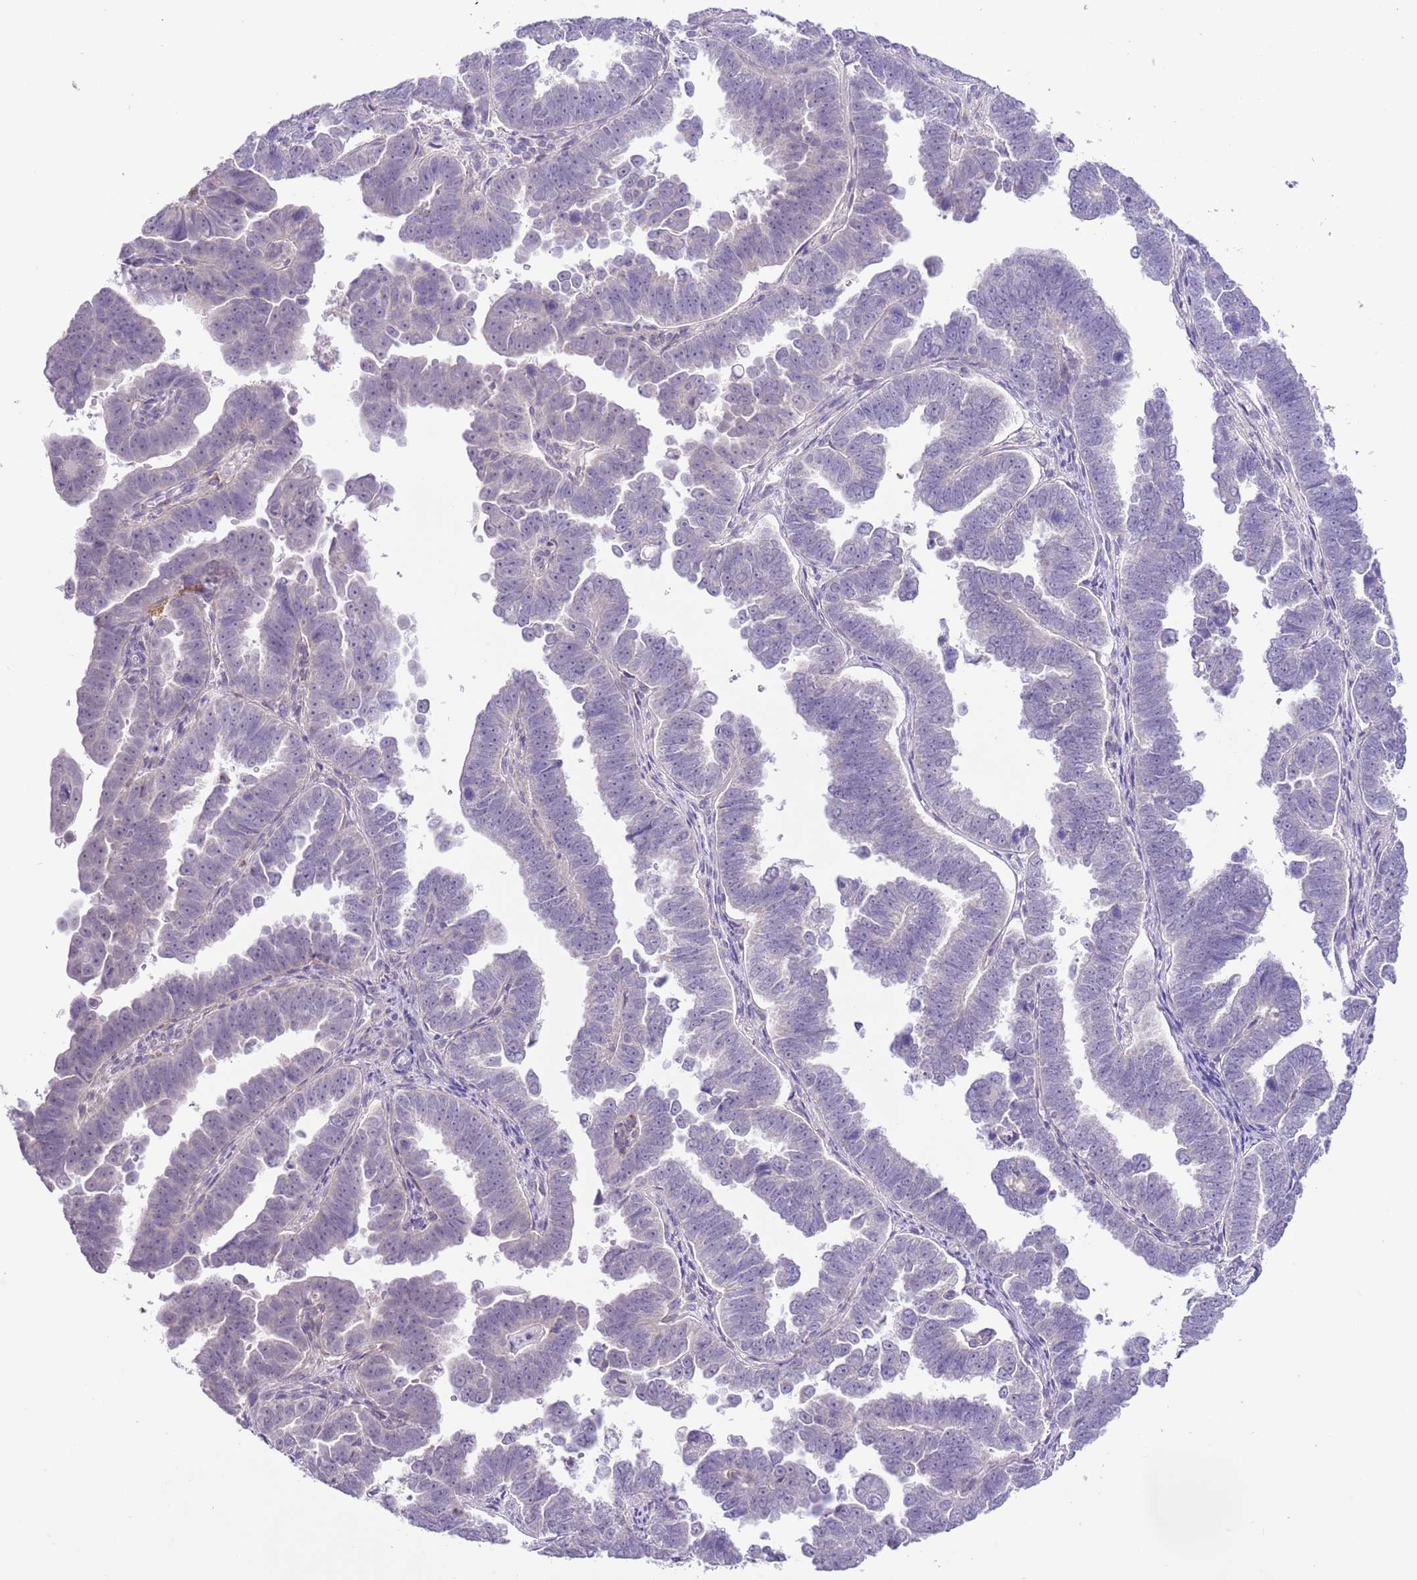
{"staining": {"intensity": "negative", "quantity": "none", "location": "none"}, "tissue": "endometrial cancer", "cell_type": "Tumor cells", "image_type": "cancer", "snomed": [{"axis": "morphology", "description": "Adenocarcinoma, NOS"}, {"axis": "topography", "description": "Endometrium"}], "caption": "A photomicrograph of human endometrial adenocarcinoma is negative for staining in tumor cells.", "gene": "MIDN", "patient": {"sex": "female", "age": 75}}